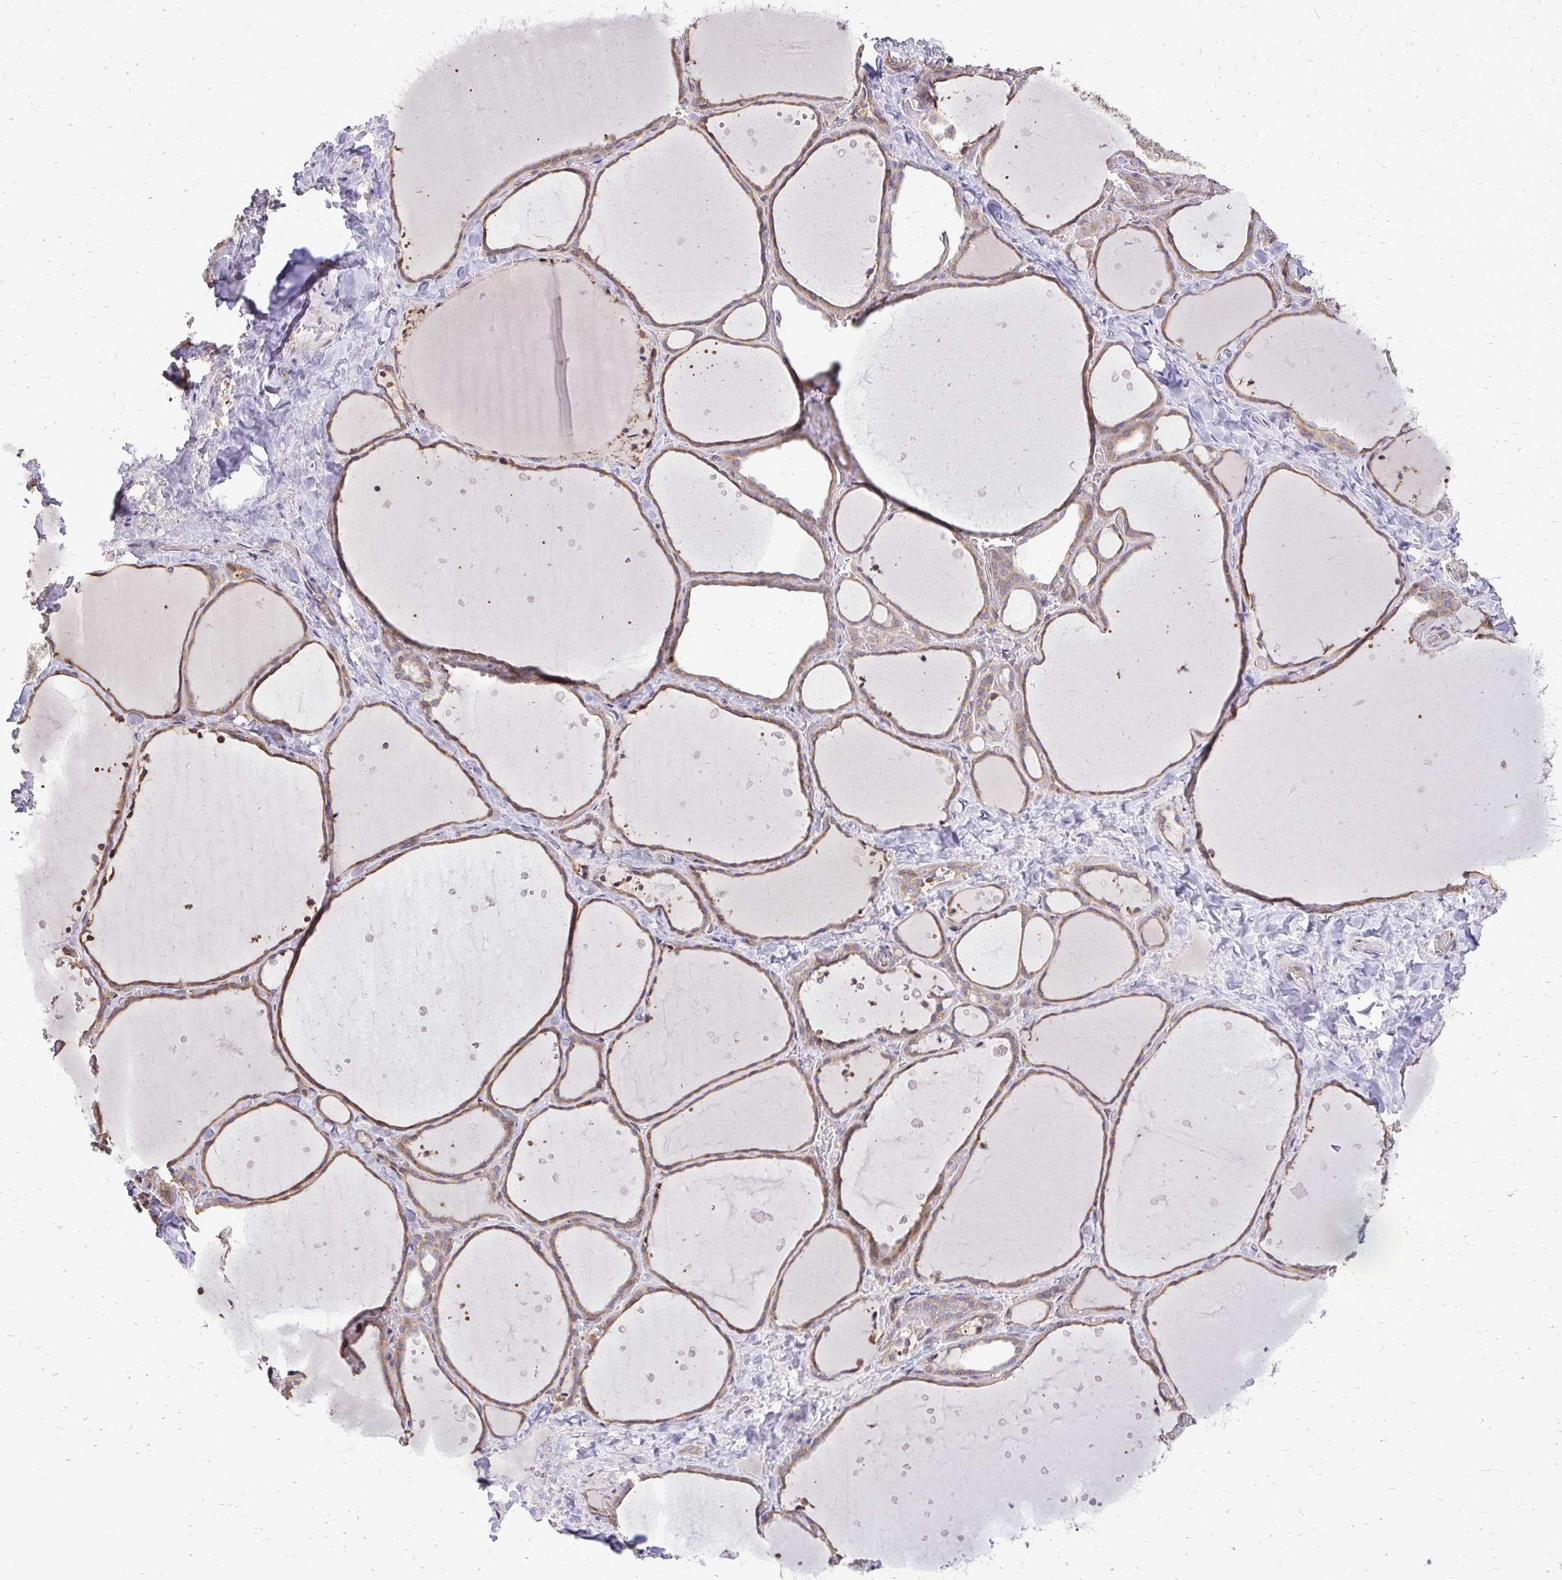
{"staining": {"intensity": "moderate", "quantity": ">75%", "location": "cytoplasmic/membranous"}, "tissue": "thyroid gland", "cell_type": "Glandular cells", "image_type": "normal", "snomed": [{"axis": "morphology", "description": "Normal tissue, NOS"}, {"axis": "topography", "description": "Thyroid gland"}], "caption": "Protein staining of unremarkable thyroid gland displays moderate cytoplasmic/membranous staining in about >75% of glandular cells. The protein is shown in brown color, while the nuclei are stained blue.", "gene": "RPS3", "patient": {"sex": "female", "age": 36}}